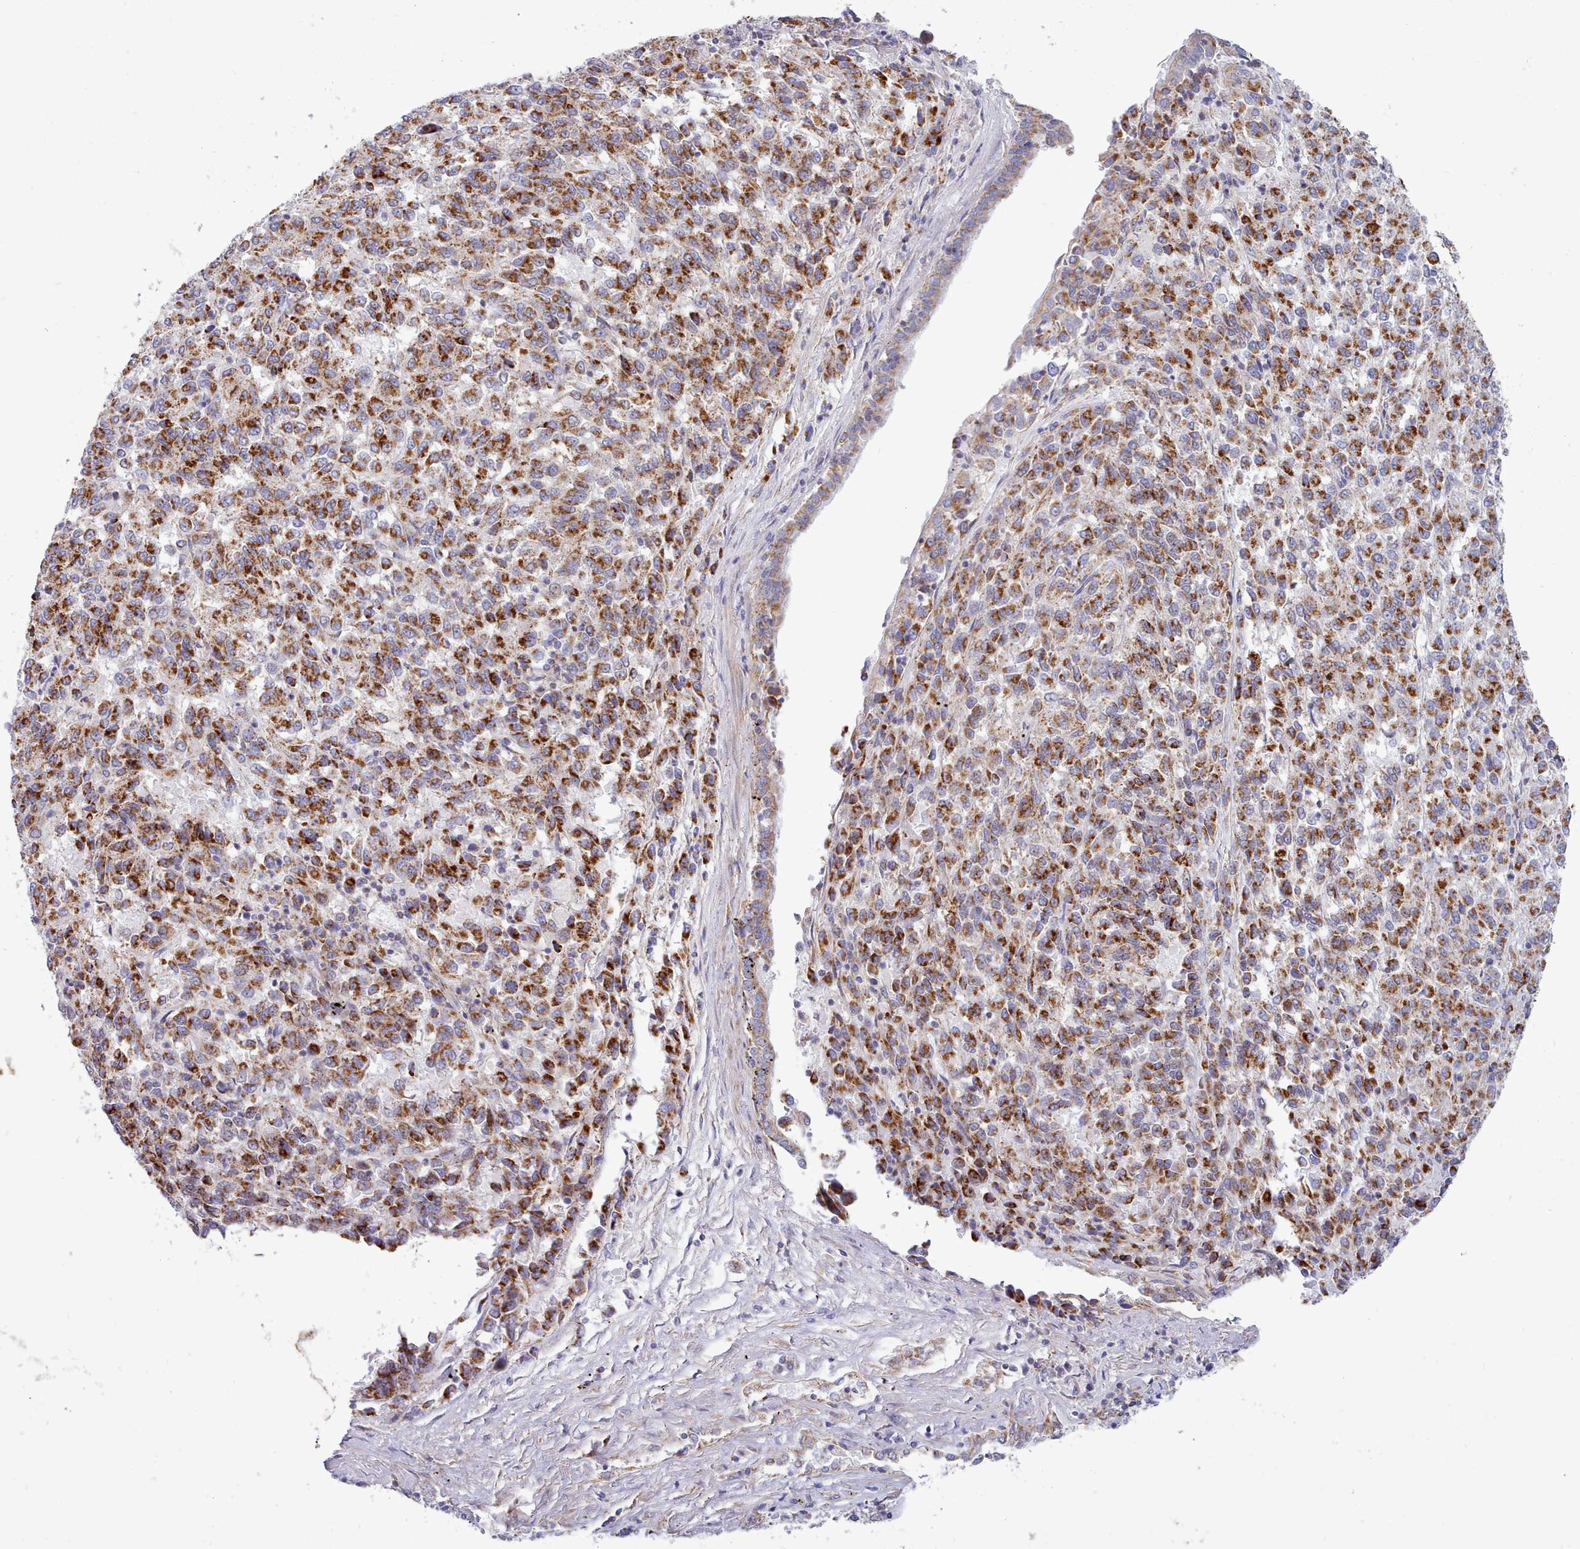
{"staining": {"intensity": "strong", "quantity": ">75%", "location": "cytoplasmic/membranous"}, "tissue": "melanoma", "cell_type": "Tumor cells", "image_type": "cancer", "snomed": [{"axis": "morphology", "description": "Malignant melanoma, Metastatic site"}, {"axis": "topography", "description": "Lung"}], "caption": "Immunohistochemical staining of human malignant melanoma (metastatic site) reveals high levels of strong cytoplasmic/membranous staining in about >75% of tumor cells. The staining is performed using DAB brown chromogen to label protein expression. The nuclei are counter-stained blue using hematoxylin.", "gene": "MRPL21", "patient": {"sex": "male", "age": 64}}